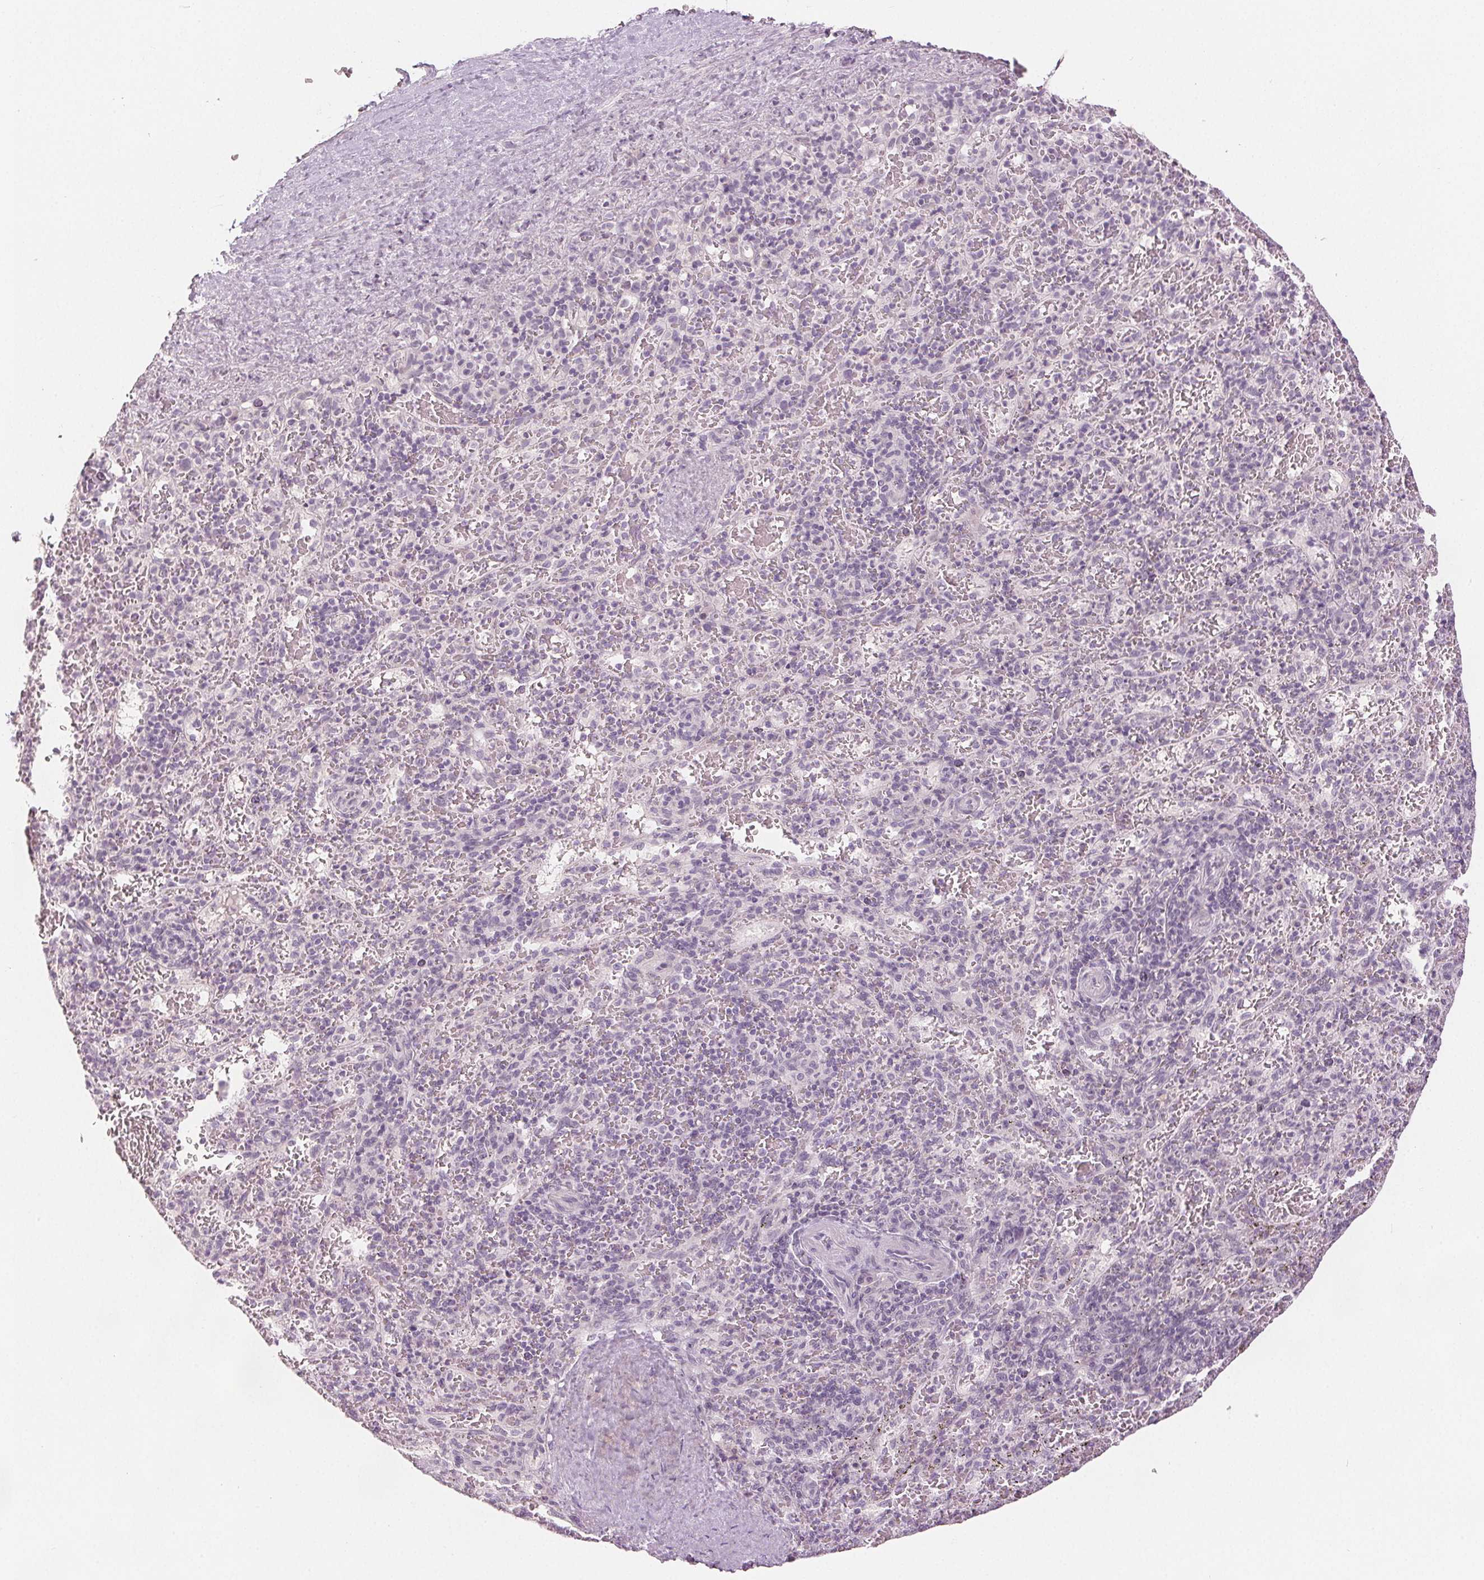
{"staining": {"intensity": "negative", "quantity": "none", "location": "none"}, "tissue": "spleen", "cell_type": "Cells in red pulp", "image_type": "normal", "snomed": [{"axis": "morphology", "description": "Normal tissue, NOS"}, {"axis": "topography", "description": "Spleen"}], "caption": "Spleen stained for a protein using immunohistochemistry (IHC) exhibits no staining cells in red pulp.", "gene": "SLC27A5", "patient": {"sex": "male", "age": 57}}